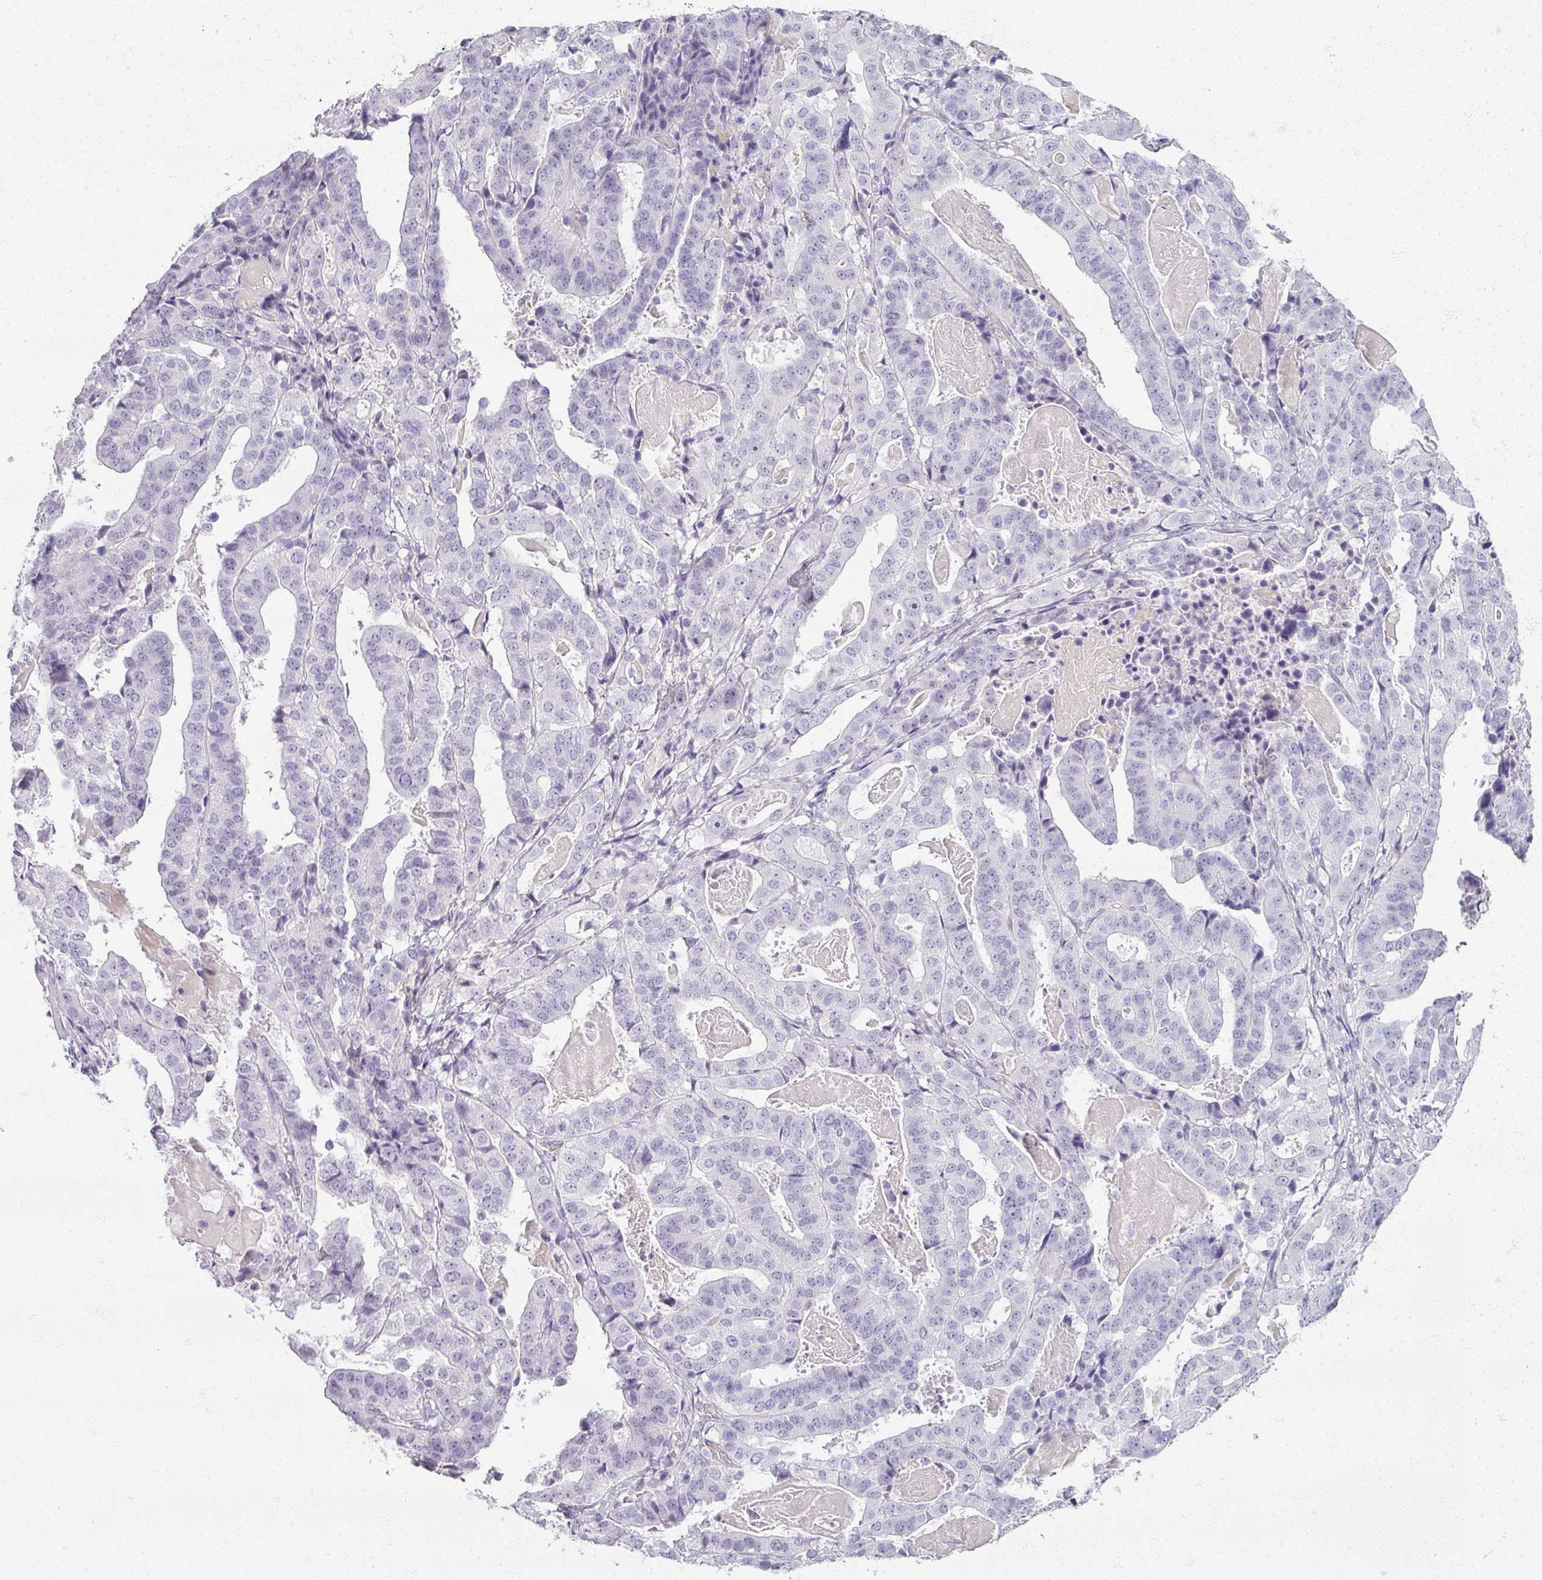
{"staining": {"intensity": "negative", "quantity": "none", "location": "none"}, "tissue": "stomach cancer", "cell_type": "Tumor cells", "image_type": "cancer", "snomed": [{"axis": "morphology", "description": "Adenocarcinoma, NOS"}, {"axis": "topography", "description": "Stomach"}], "caption": "This is an IHC micrograph of human stomach cancer. There is no positivity in tumor cells.", "gene": "RFPL2", "patient": {"sex": "male", "age": 48}}